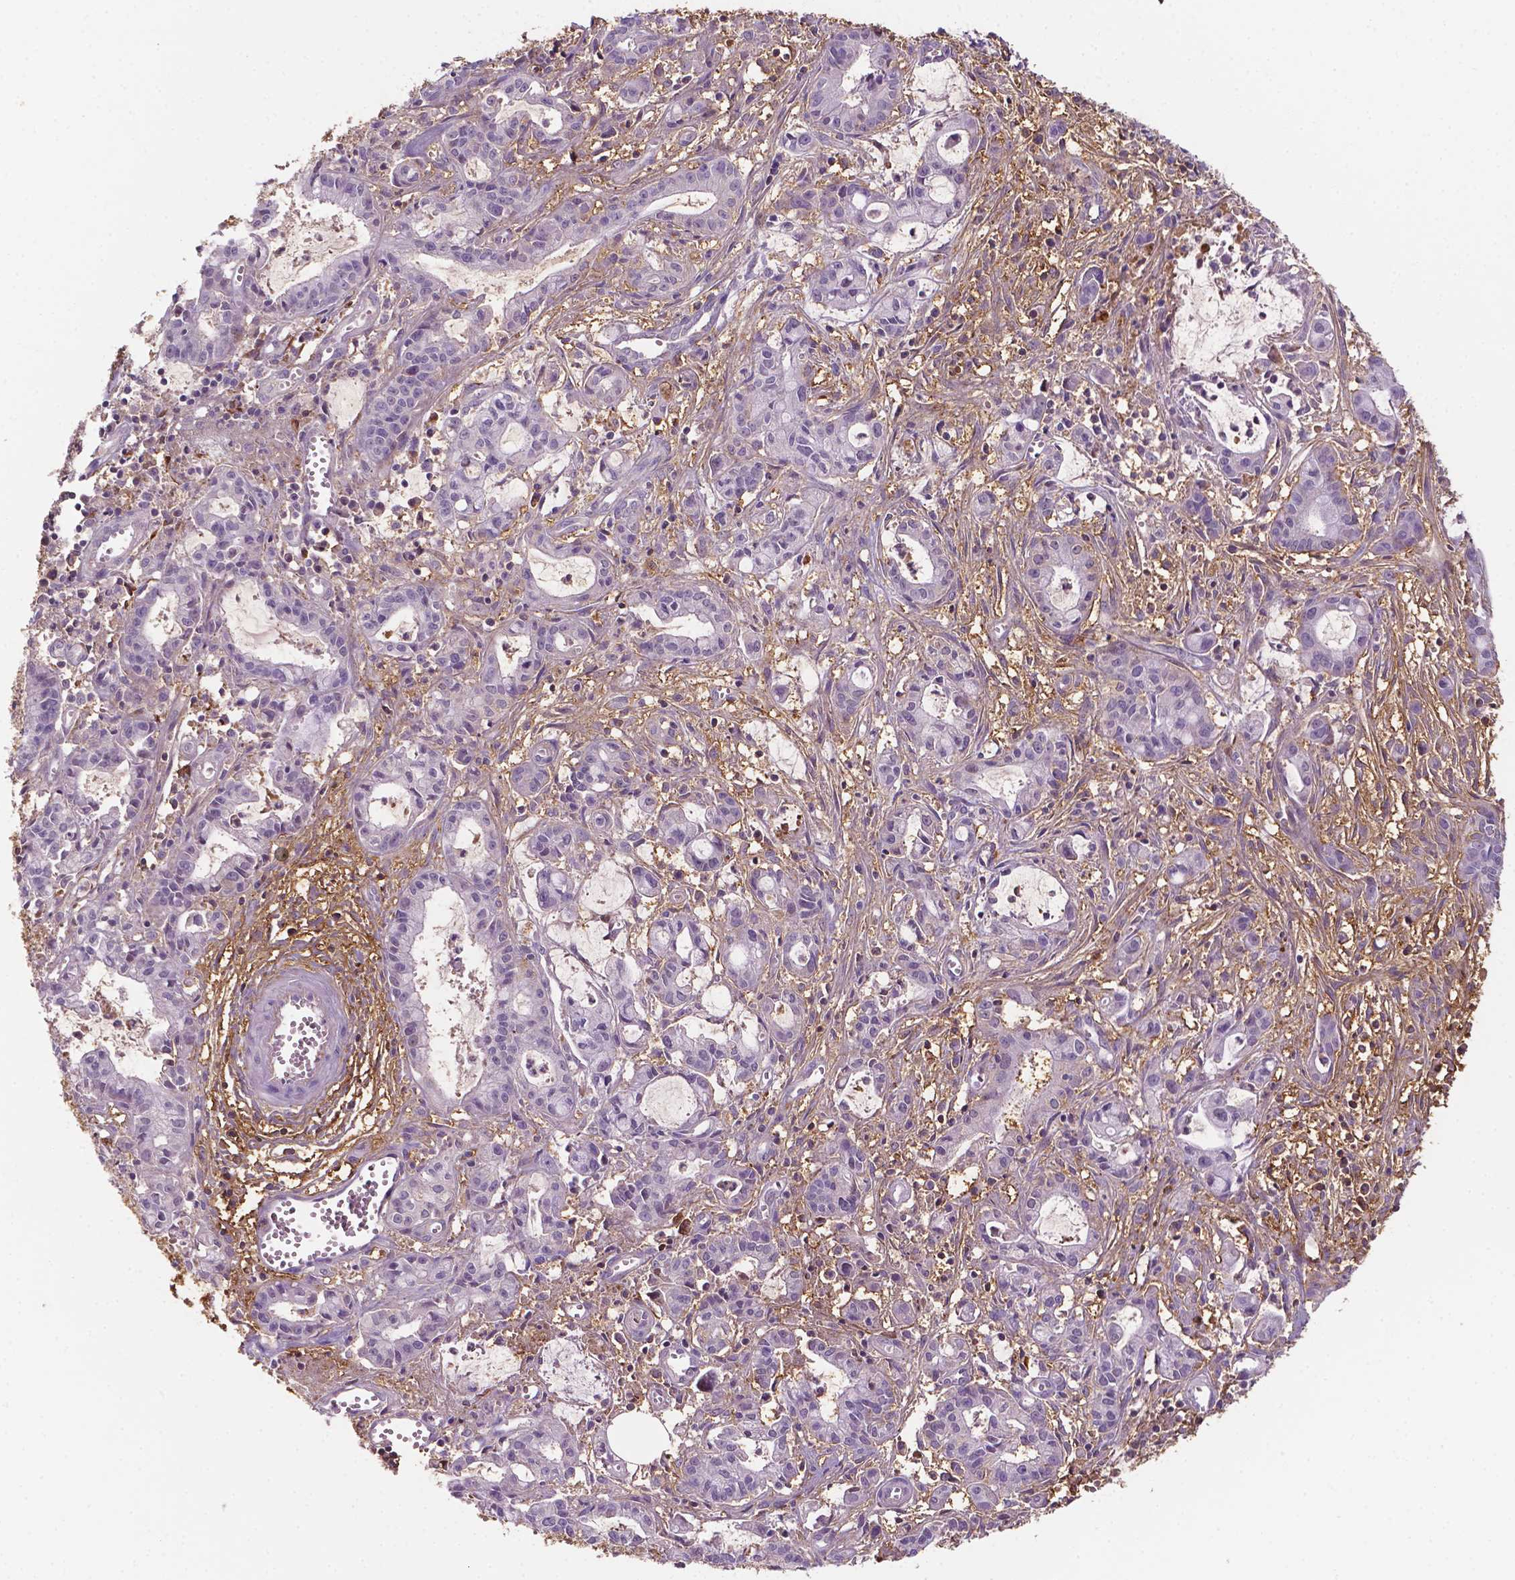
{"staining": {"intensity": "negative", "quantity": "none", "location": "none"}, "tissue": "pancreatic cancer", "cell_type": "Tumor cells", "image_type": "cancer", "snomed": [{"axis": "morphology", "description": "Adenocarcinoma, NOS"}, {"axis": "topography", "description": "Pancreas"}], "caption": "Tumor cells show no significant expression in pancreatic cancer (adenocarcinoma).", "gene": "FBLN1", "patient": {"sex": "male", "age": 48}}